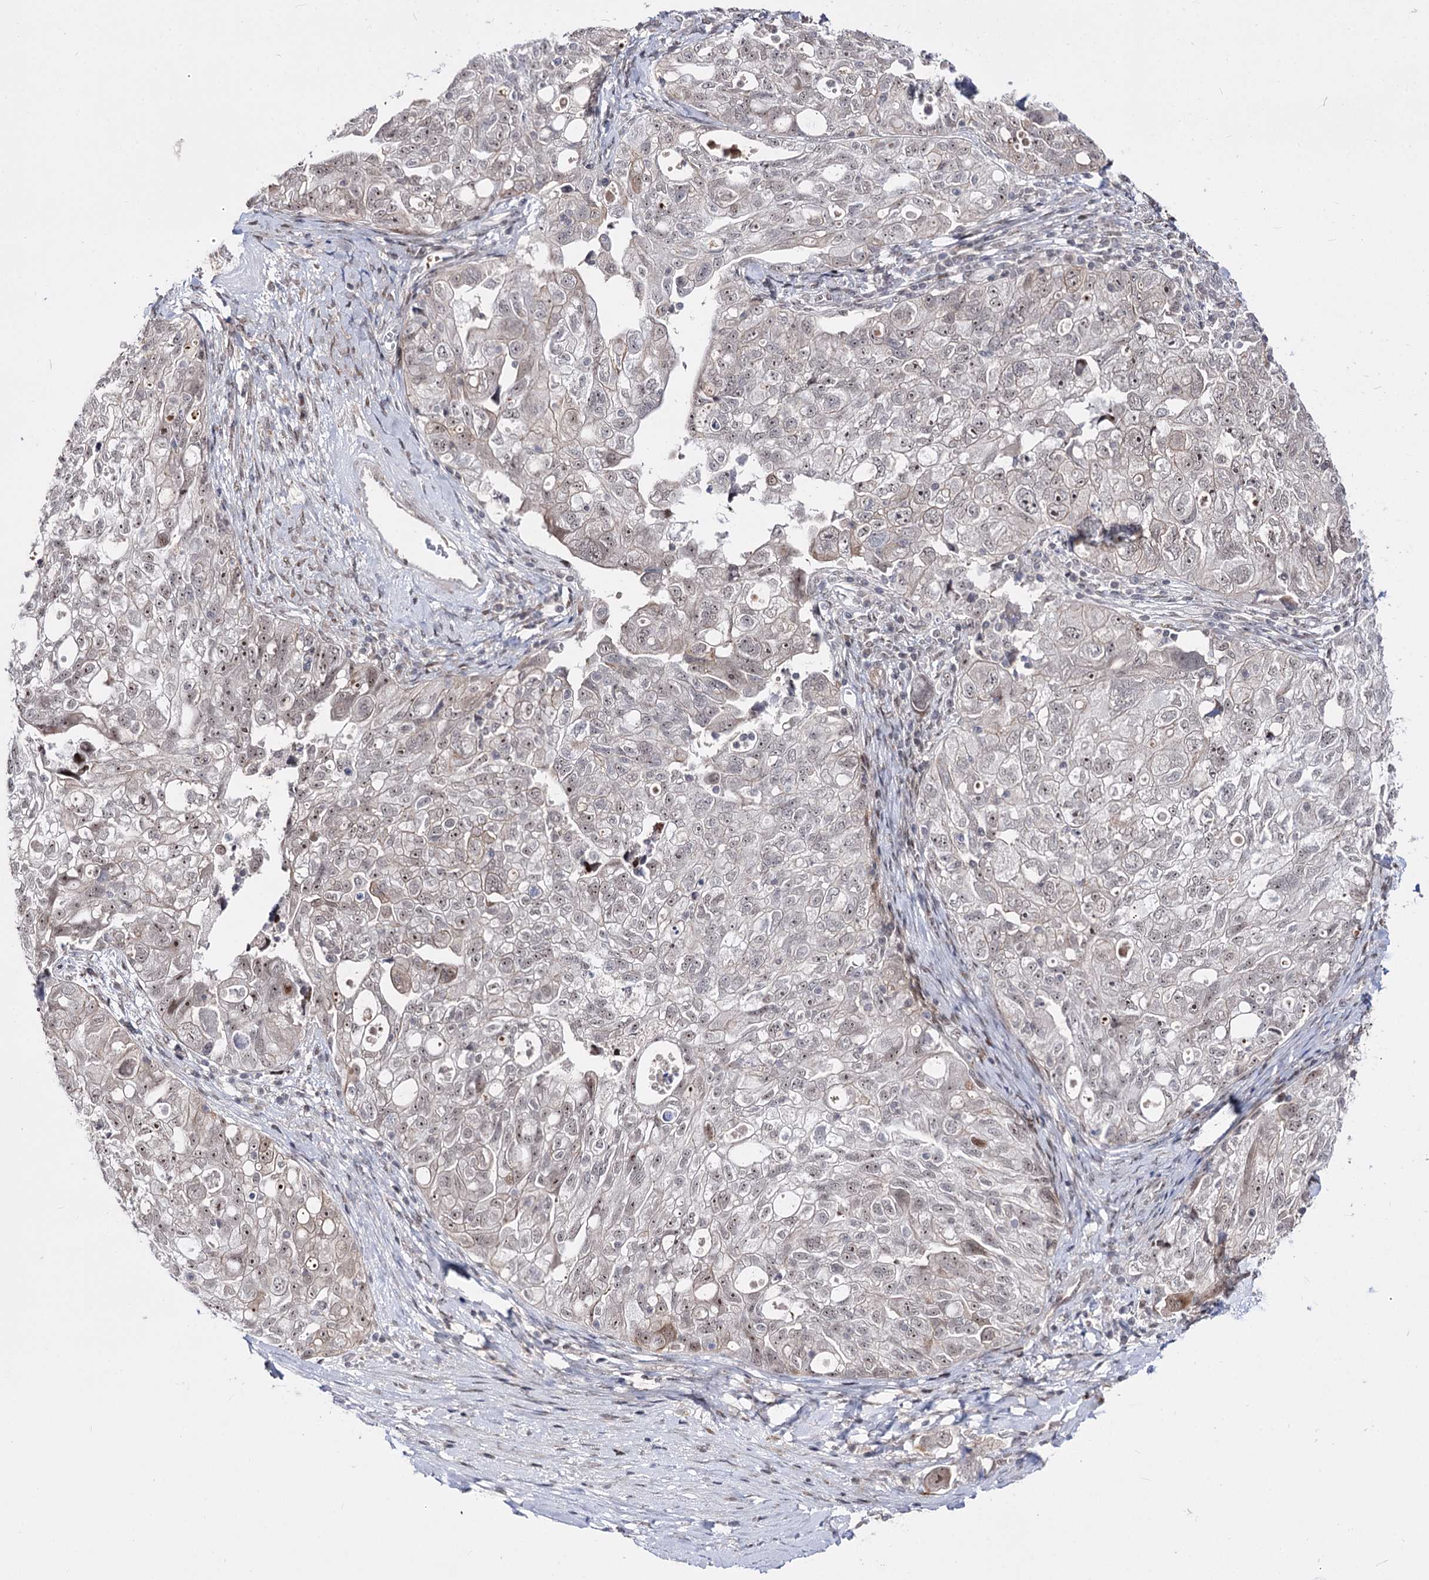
{"staining": {"intensity": "weak", "quantity": ">75%", "location": "nuclear"}, "tissue": "ovarian cancer", "cell_type": "Tumor cells", "image_type": "cancer", "snomed": [{"axis": "morphology", "description": "Carcinoma, NOS"}, {"axis": "morphology", "description": "Cystadenocarcinoma, serous, NOS"}, {"axis": "topography", "description": "Ovary"}], "caption": "High-power microscopy captured an immunohistochemistry image of serous cystadenocarcinoma (ovarian), revealing weak nuclear expression in about >75% of tumor cells.", "gene": "STOX1", "patient": {"sex": "female", "age": 69}}